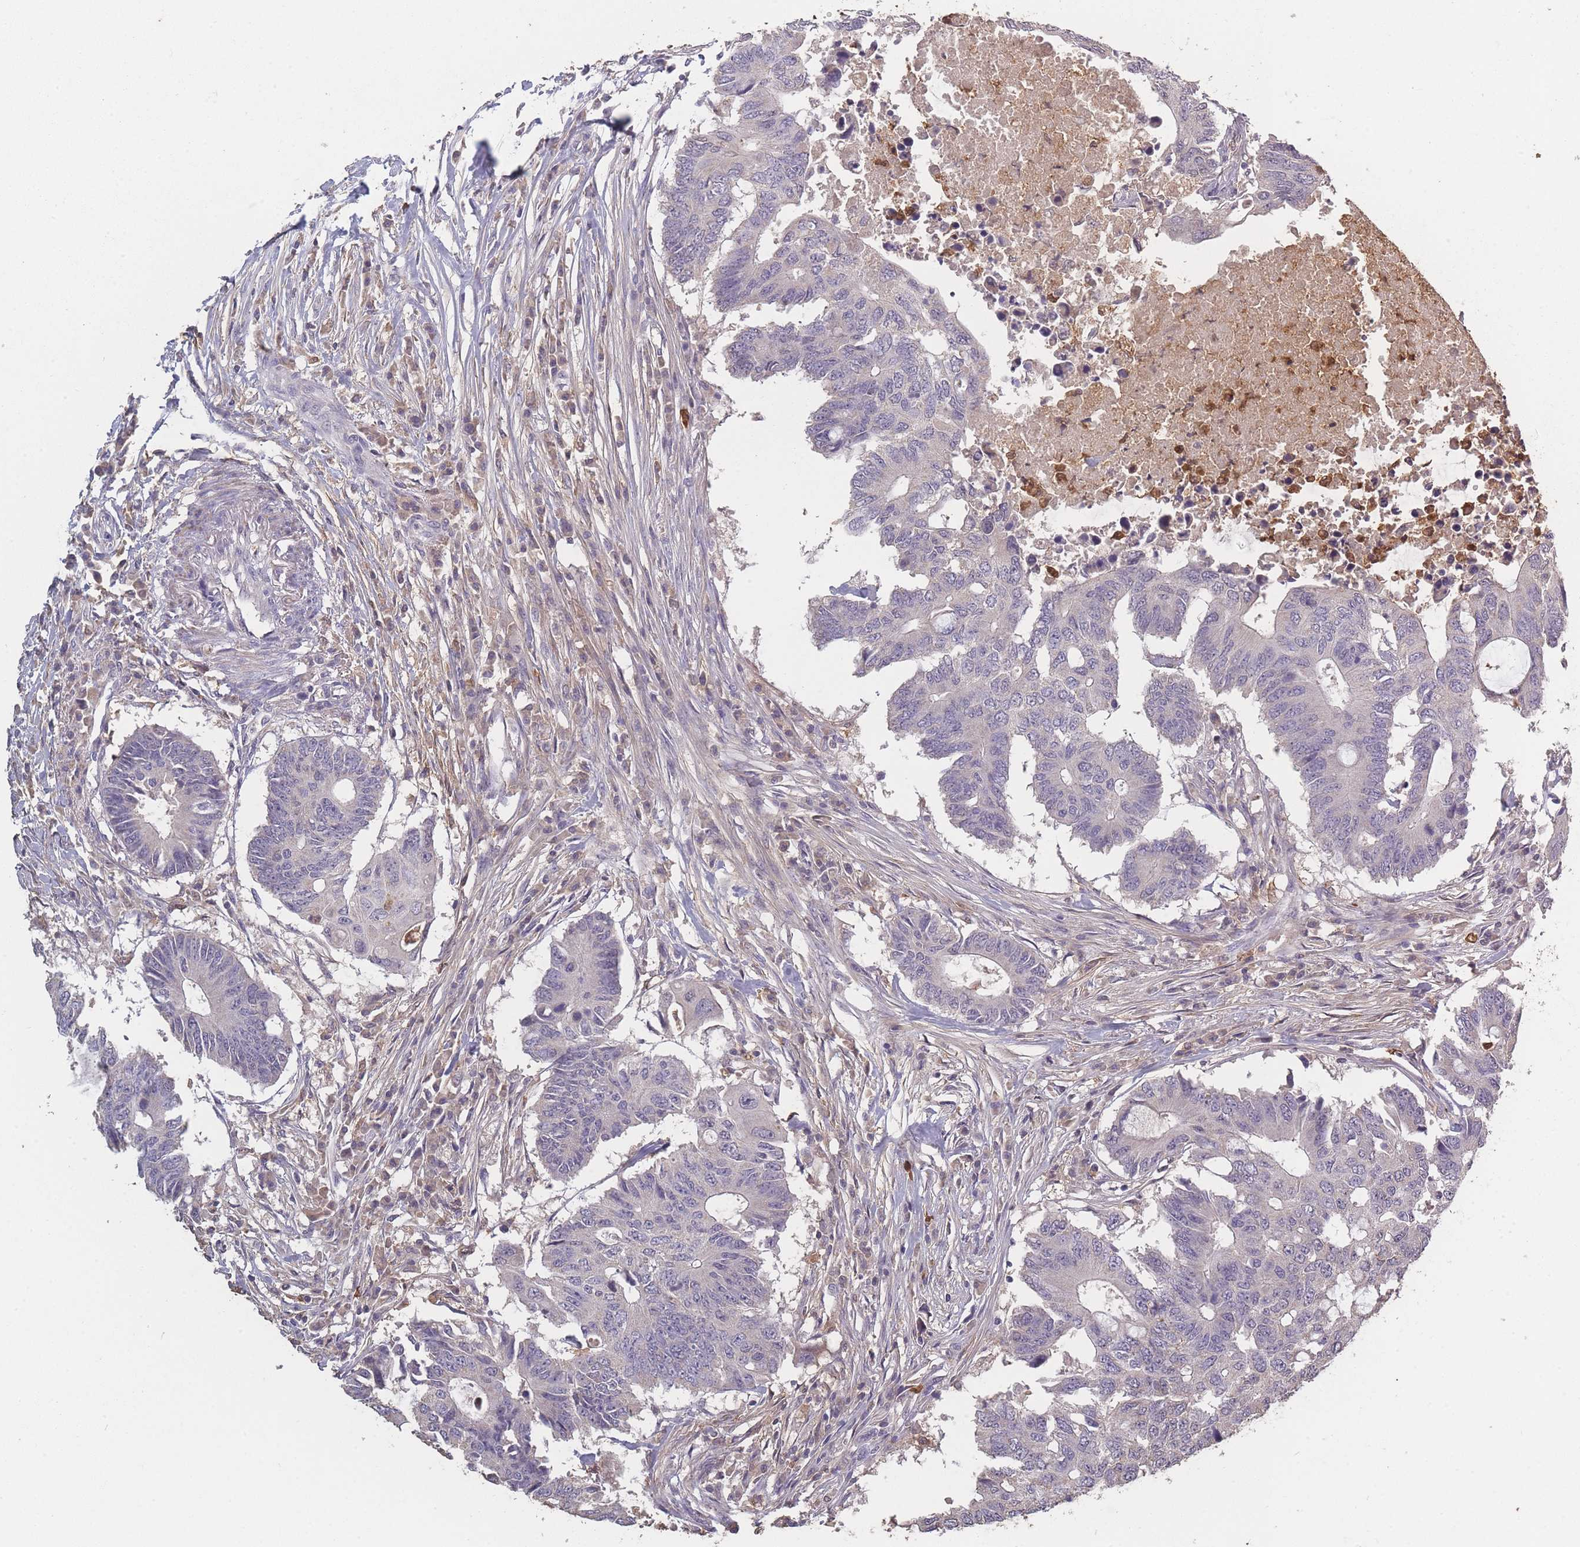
{"staining": {"intensity": "negative", "quantity": "none", "location": "none"}, "tissue": "colorectal cancer", "cell_type": "Tumor cells", "image_type": "cancer", "snomed": [{"axis": "morphology", "description": "Adenocarcinoma, NOS"}, {"axis": "topography", "description": "Colon"}], "caption": "Immunohistochemistry micrograph of neoplastic tissue: human adenocarcinoma (colorectal) stained with DAB demonstrates no significant protein positivity in tumor cells.", "gene": "BST1", "patient": {"sex": "male", "age": 71}}